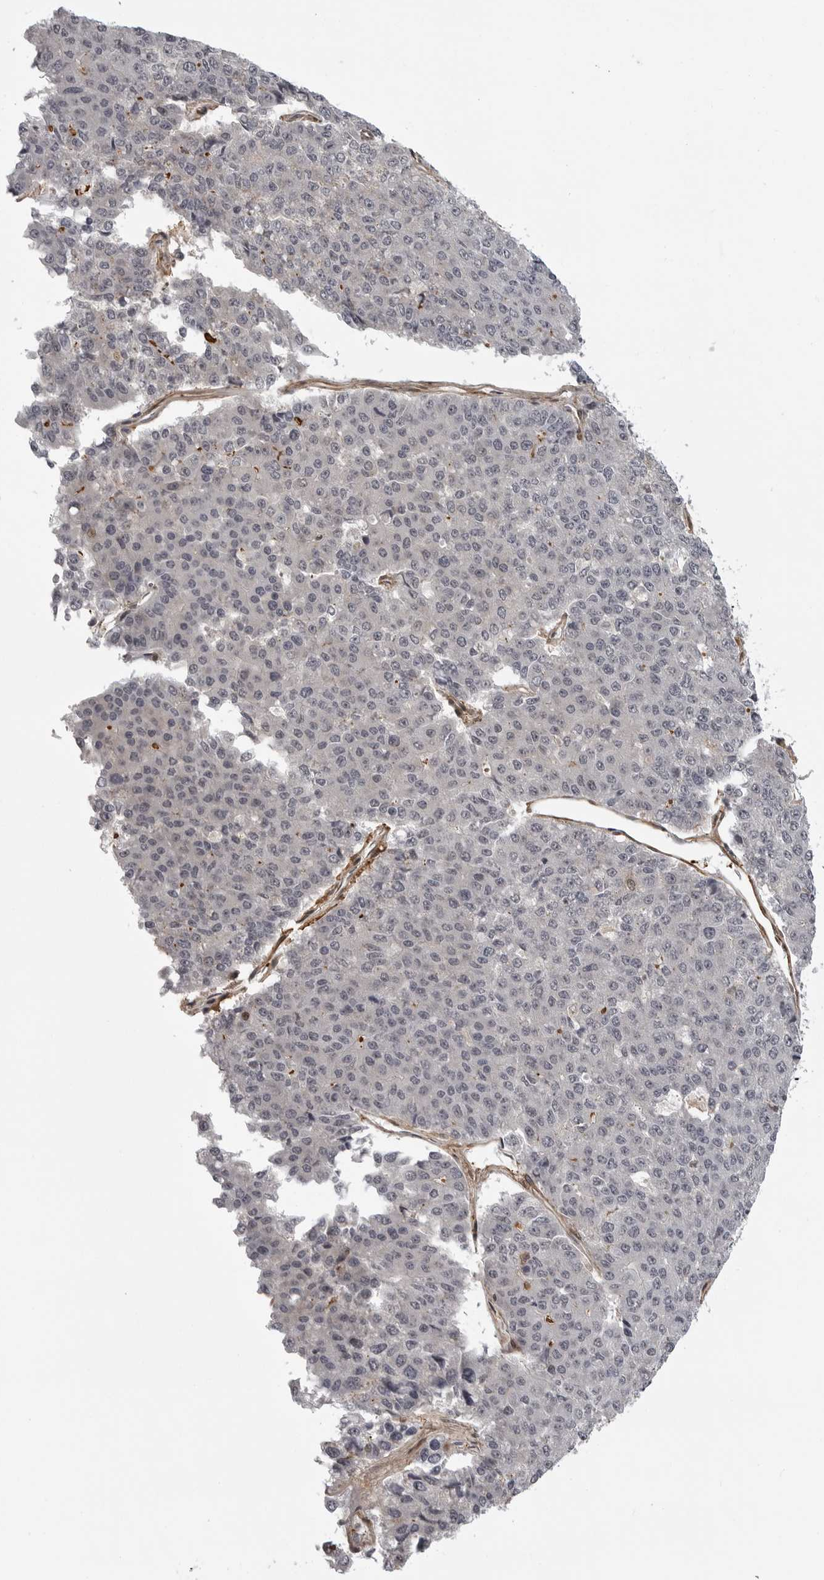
{"staining": {"intensity": "negative", "quantity": "none", "location": "none"}, "tissue": "pancreatic cancer", "cell_type": "Tumor cells", "image_type": "cancer", "snomed": [{"axis": "morphology", "description": "Adenocarcinoma, NOS"}, {"axis": "topography", "description": "Pancreas"}], "caption": "Pancreatic adenocarcinoma was stained to show a protein in brown. There is no significant staining in tumor cells.", "gene": "TUT4", "patient": {"sex": "male", "age": 50}}